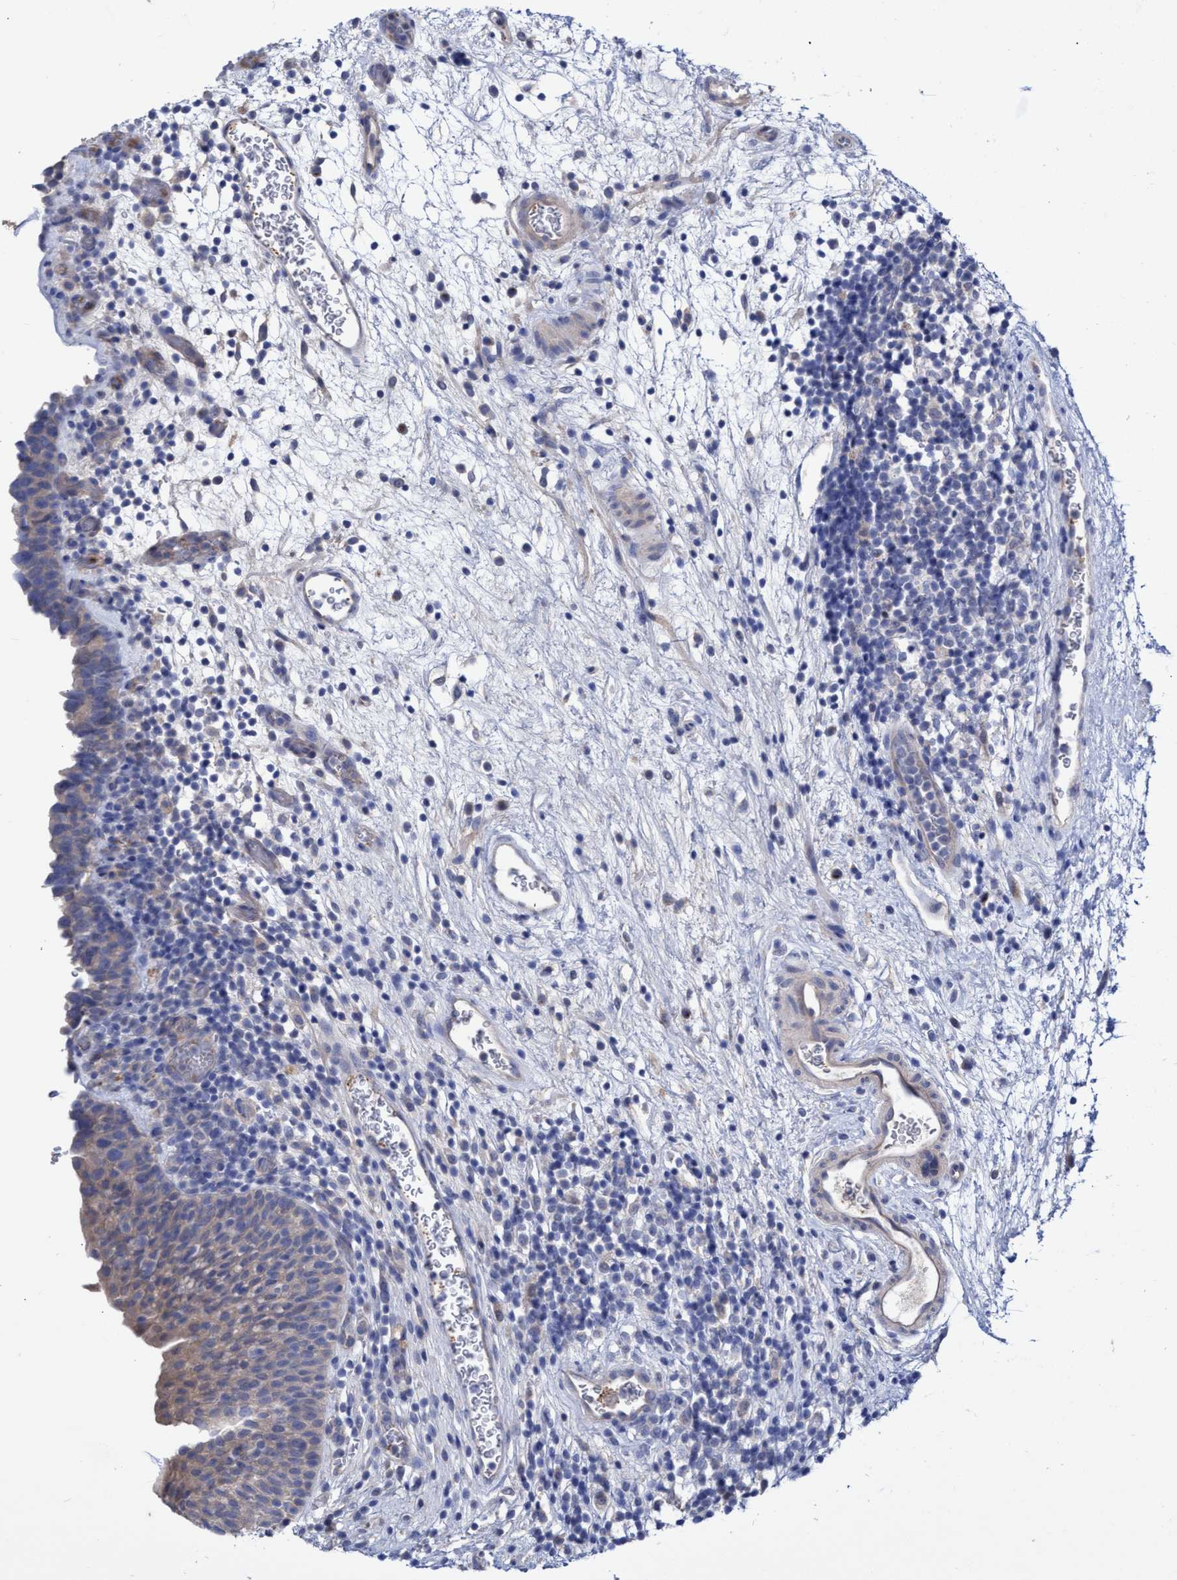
{"staining": {"intensity": "weak", "quantity": "25%-75%", "location": "cytoplasmic/membranous"}, "tissue": "urinary bladder", "cell_type": "Urothelial cells", "image_type": "normal", "snomed": [{"axis": "morphology", "description": "Normal tissue, NOS"}, {"axis": "topography", "description": "Urinary bladder"}], "caption": "Approximately 25%-75% of urothelial cells in benign human urinary bladder reveal weak cytoplasmic/membranous protein staining as visualized by brown immunohistochemical staining.", "gene": "SVEP1", "patient": {"sex": "male", "age": 37}}